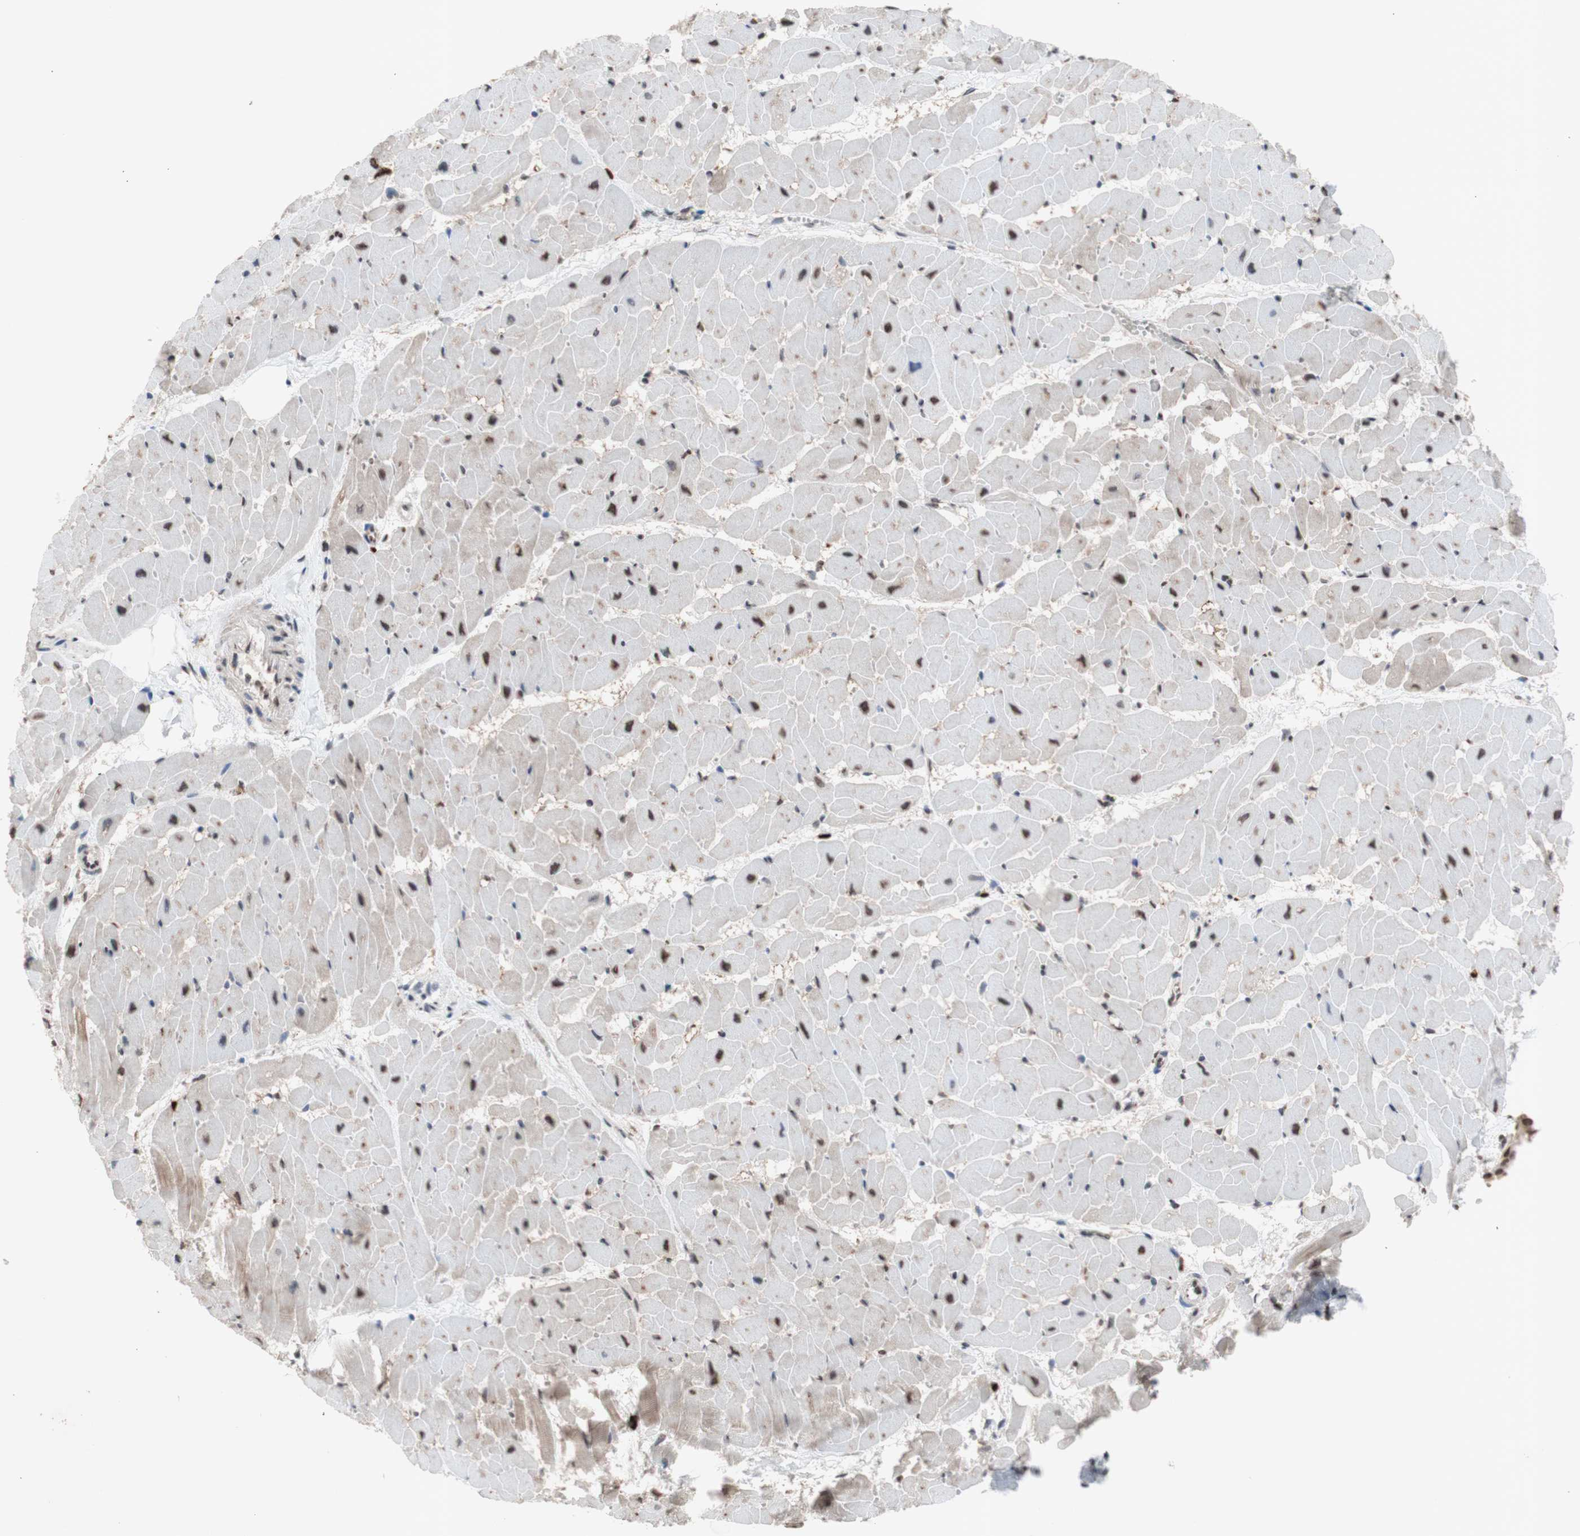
{"staining": {"intensity": "weak", "quantity": ">75%", "location": "nuclear"}, "tissue": "heart muscle", "cell_type": "Cardiomyocytes", "image_type": "normal", "snomed": [{"axis": "morphology", "description": "Normal tissue, NOS"}, {"axis": "topography", "description": "Heart"}], "caption": "Unremarkable heart muscle displays weak nuclear staining in about >75% of cardiomyocytes, visualized by immunohistochemistry.", "gene": "SFPQ", "patient": {"sex": "female", "age": 19}}